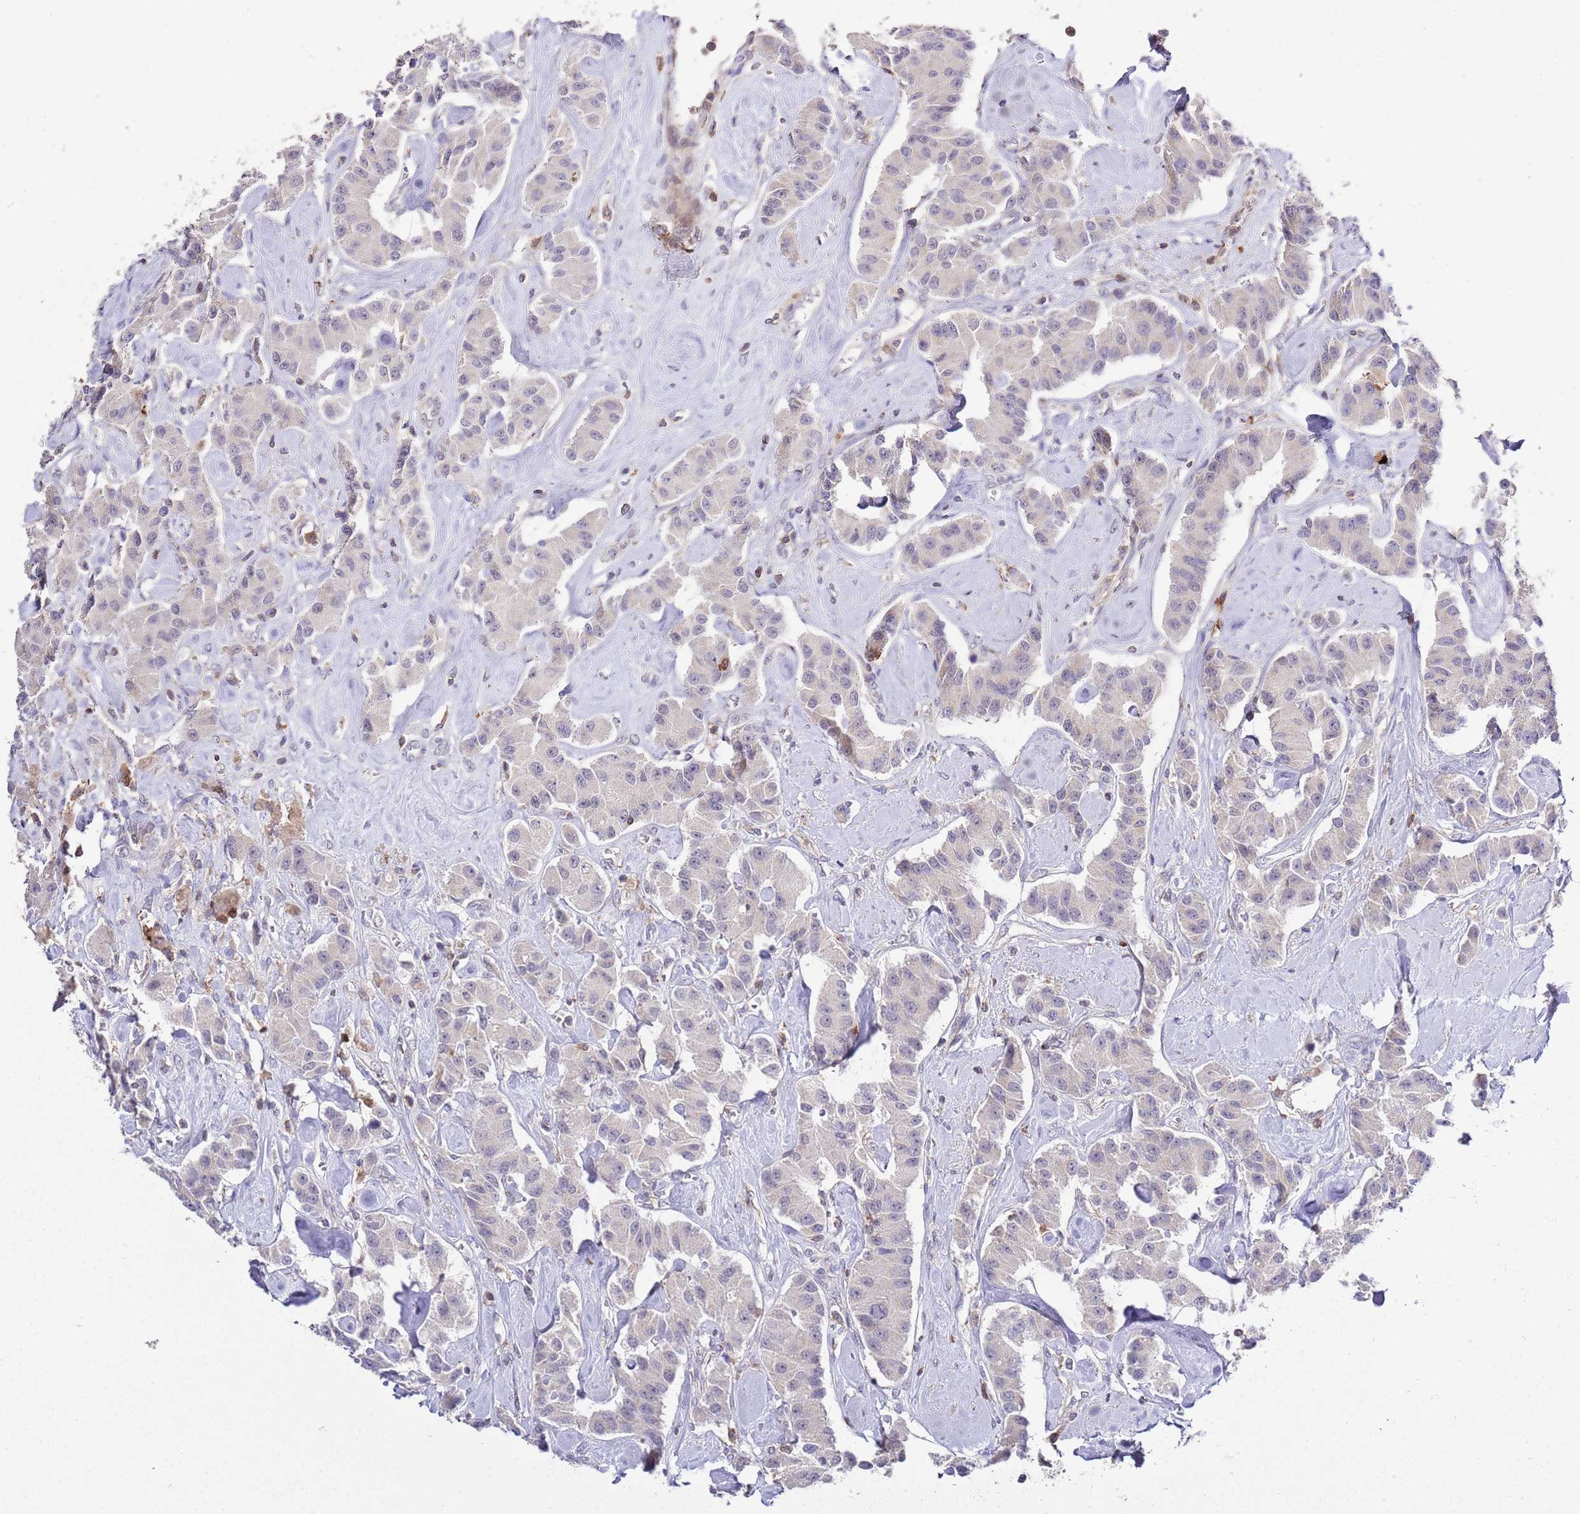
{"staining": {"intensity": "negative", "quantity": "none", "location": "none"}, "tissue": "carcinoid", "cell_type": "Tumor cells", "image_type": "cancer", "snomed": [{"axis": "morphology", "description": "Carcinoid, malignant, NOS"}, {"axis": "topography", "description": "Pancreas"}], "caption": "DAB (3,3'-diaminobenzidine) immunohistochemical staining of human malignant carcinoid displays no significant expression in tumor cells. (DAB (3,3'-diaminobenzidine) immunohistochemistry (IHC) with hematoxylin counter stain).", "gene": "EFHD1", "patient": {"sex": "male", "age": 41}}